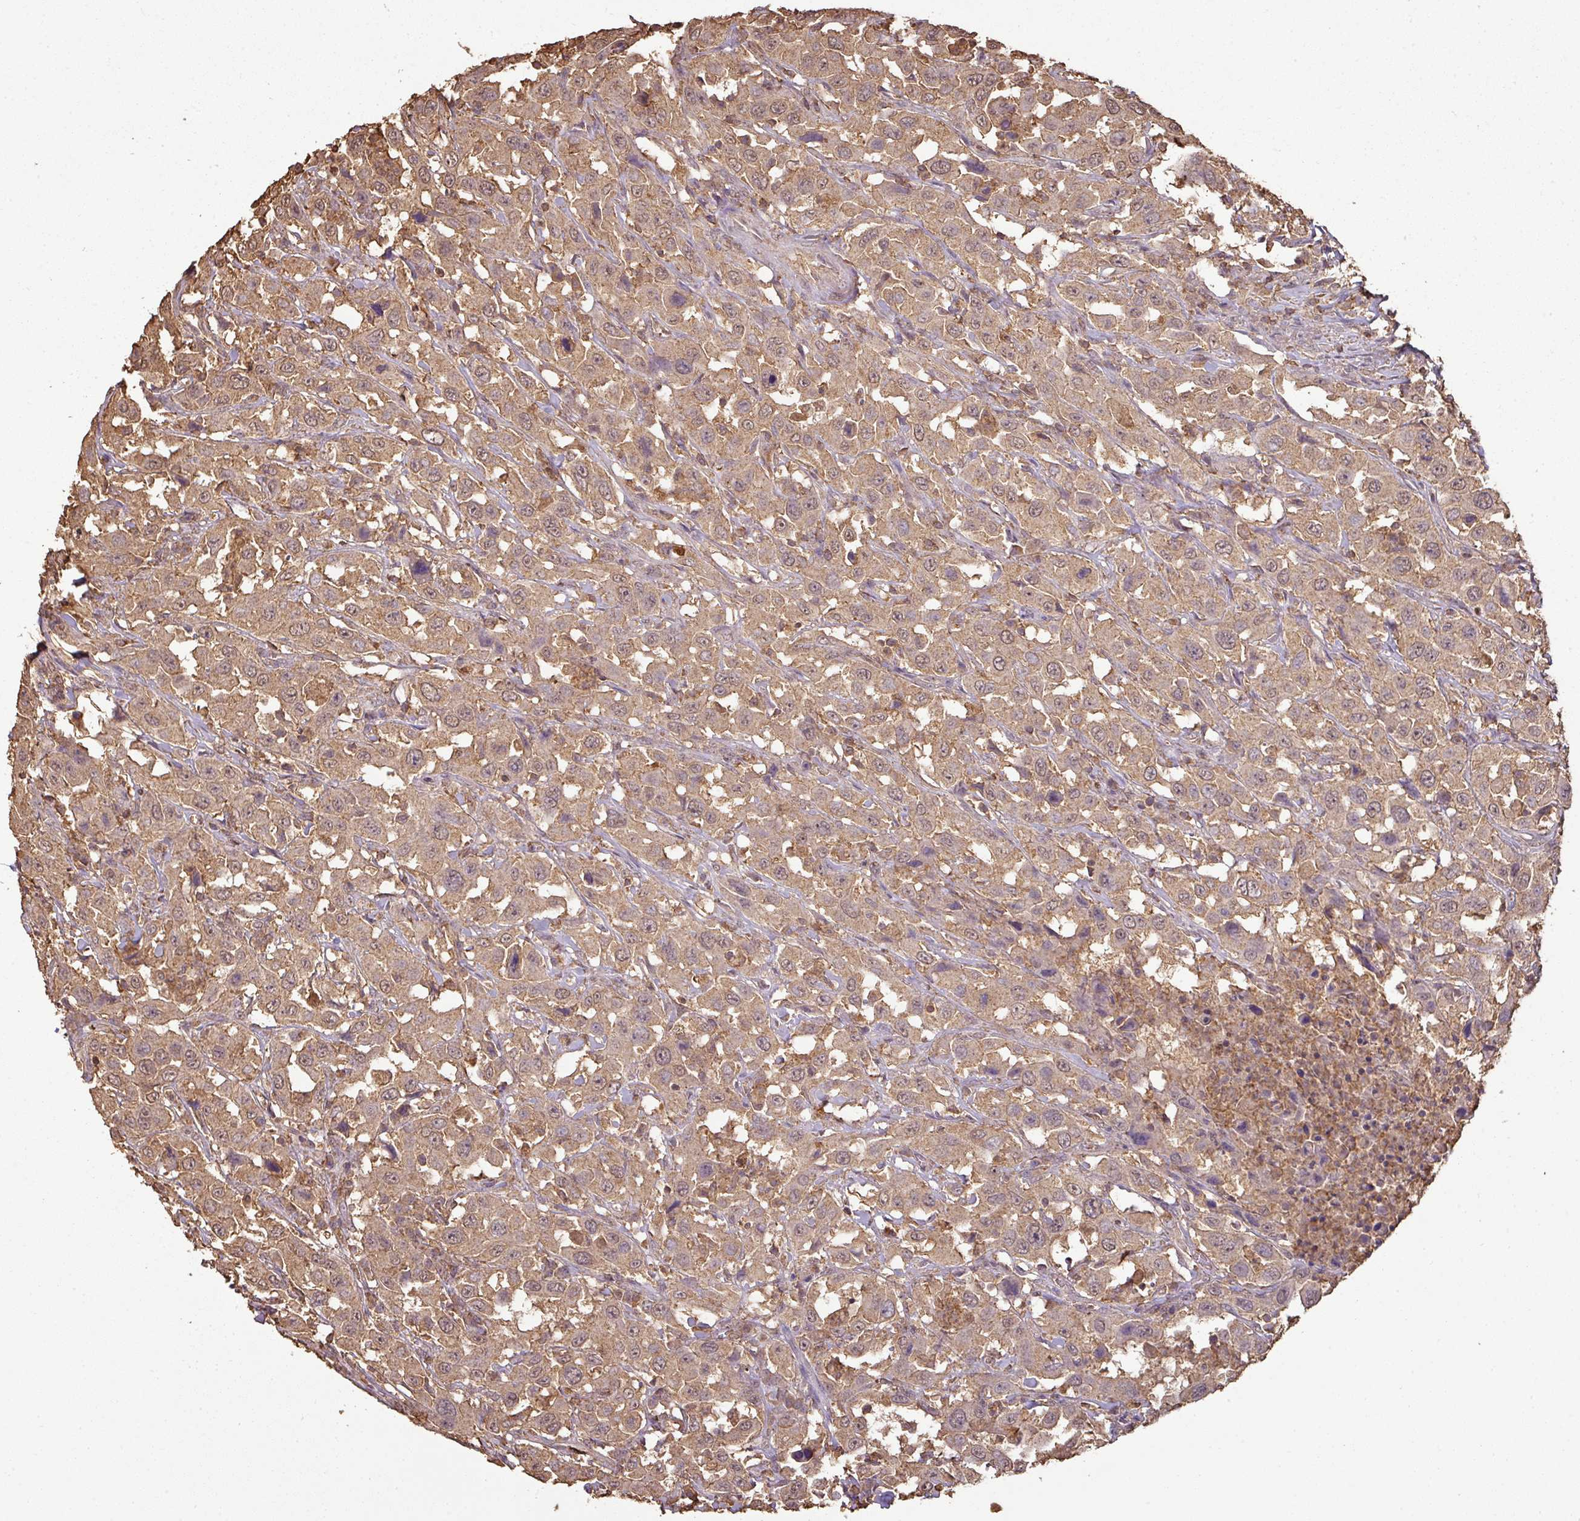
{"staining": {"intensity": "moderate", "quantity": ">75%", "location": "cytoplasmic/membranous"}, "tissue": "urothelial cancer", "cell_type": "Tumor cells", "image_type": "cancer", "snomed": [{"axis": "morphology", "description": "Urothelial carcinoma, High grade"}, {"axis": "topography", "description": "Urinary bladder"}], "caption": "Immunohistochemistry (IHC) photomicrograph of human urothelial cancer stained for a protein (brown), which demonstrates medium levels of moderate cytoplasmic/membranous positivity in about >75% of tumor cells.", "gene": "ATAT1", "patient": {"sex": "male", "age": 61}}